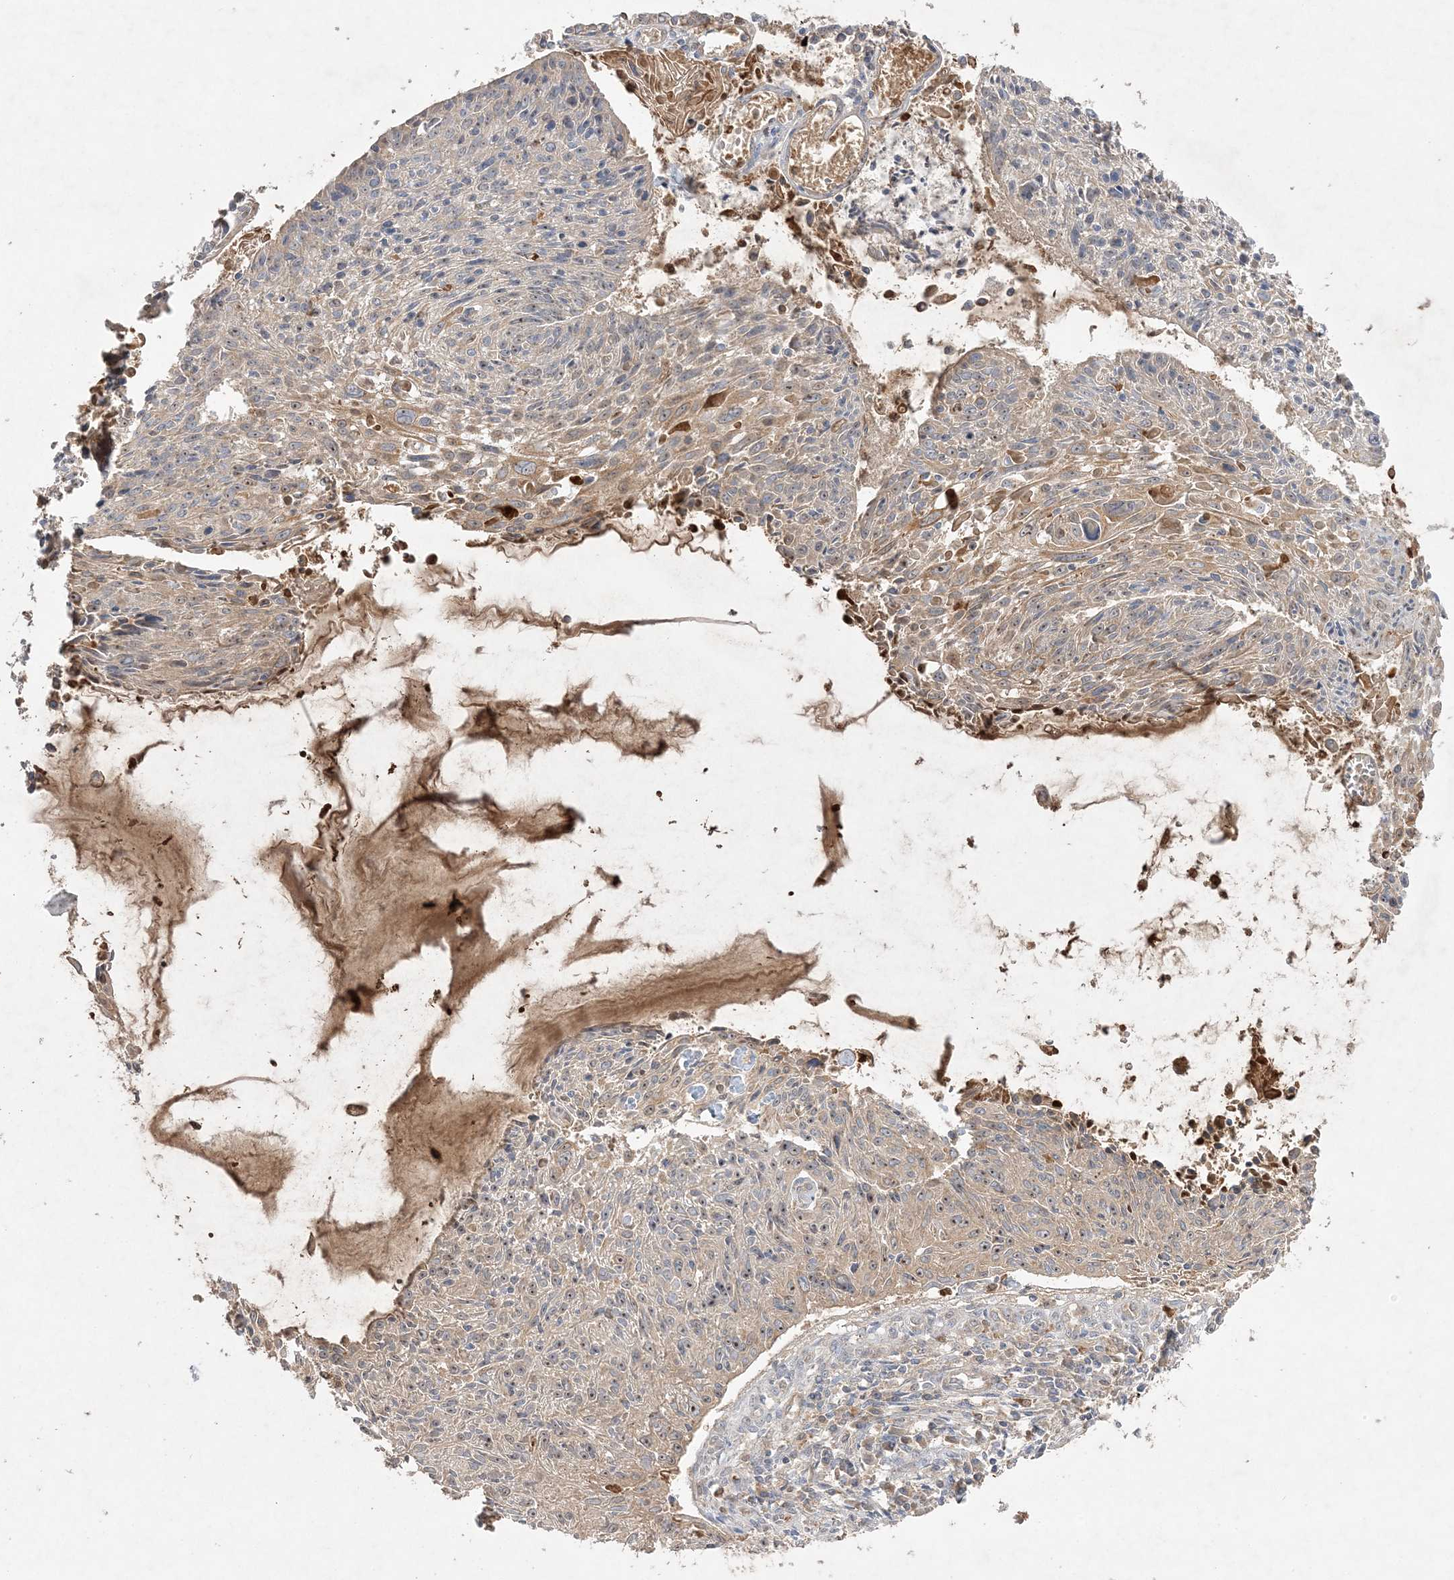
{"staining": {"intensity": "moderate", "quantity": "<25%", "location": "cytoplasmic/membranous,nuclear"}, "tissue": "cervical cancer", "cell_type": "Tumor cells", "image_type": "cancer", "snomed": [{"axis": "morphology", "description": "Squamous cell carcinoma, NOS"}, {"axis": "topography", "description": "Cervix"}], "caption": "Cervical squamous cell carcinoma was stained to show a protein in brown. There is low levels of moderate cytoplasmic/membranous and nuclear expression in about <25% of tumor cells.", "gene": "NOP16", "patient": {"sex": "female", "age": 51}}